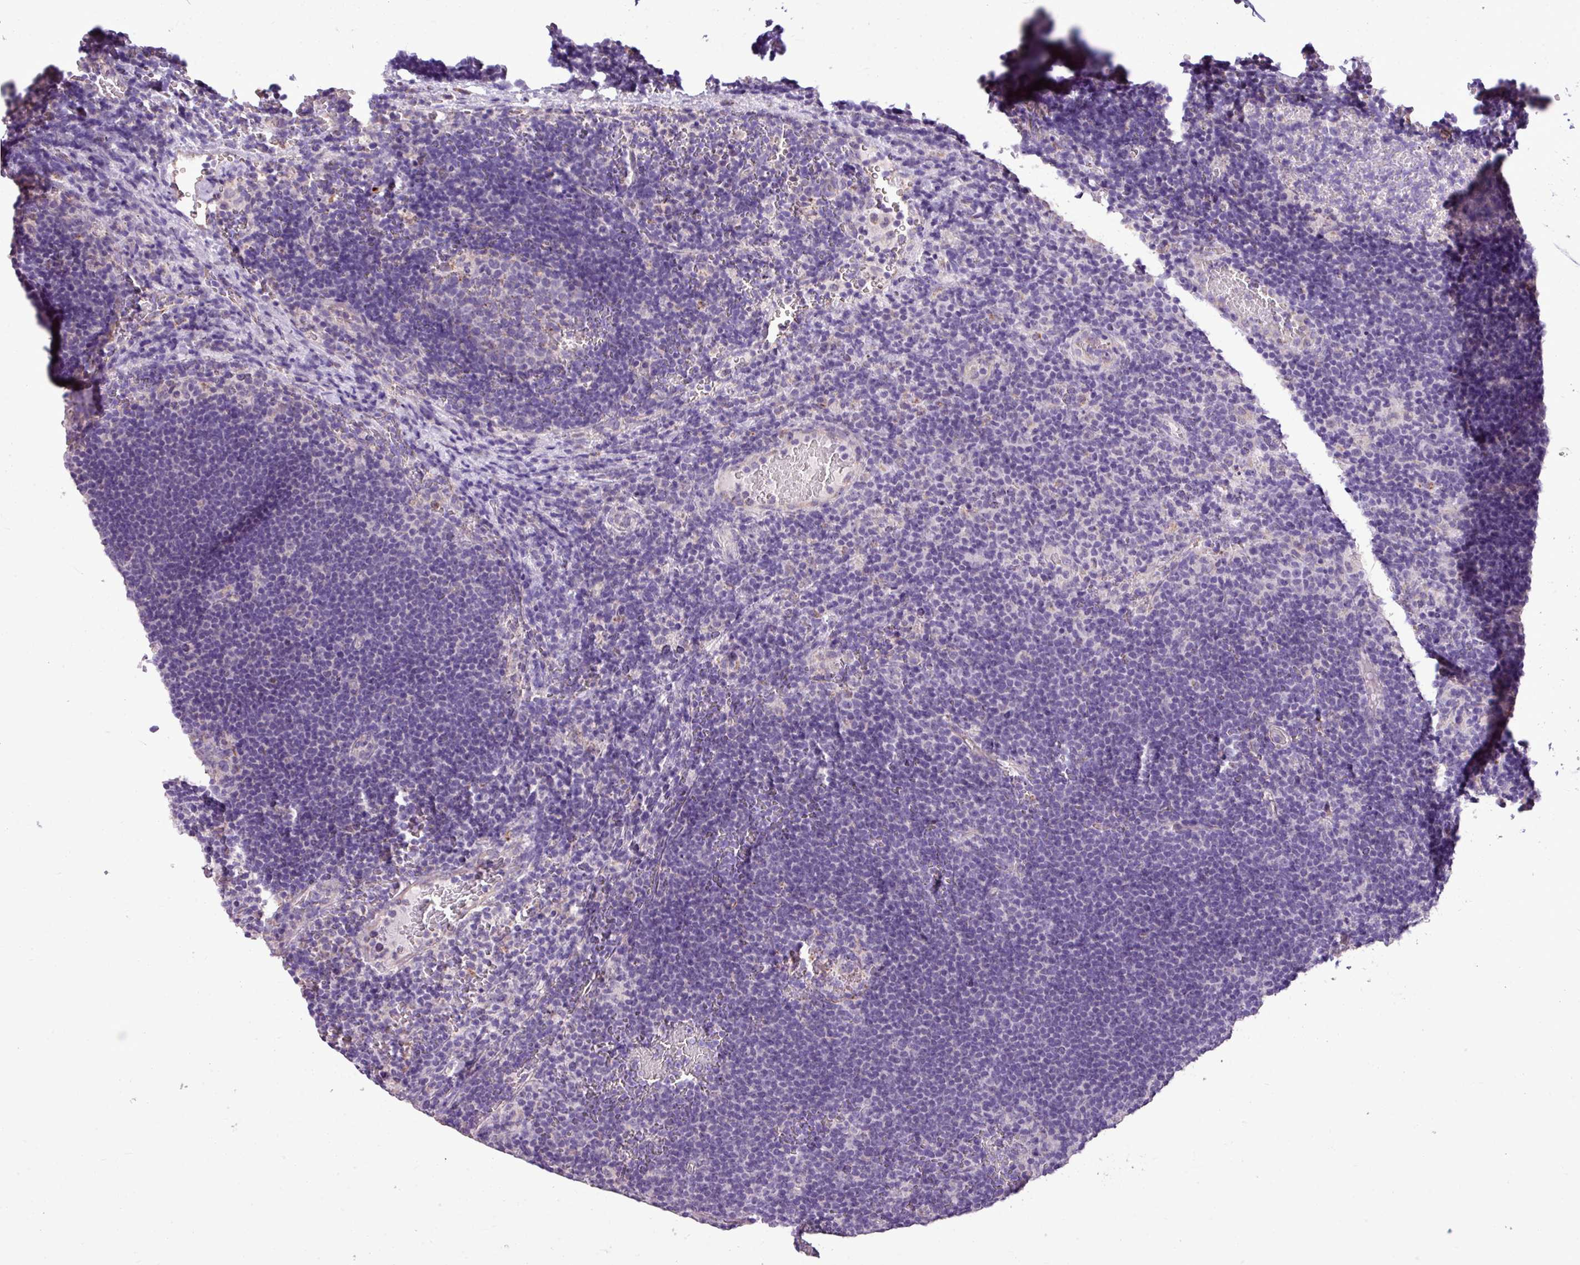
{"staining": {"intensity": "negative", "quantity": "none", "location": "none"}, "tissue": "lymphoma", "cell_type": "Tumor cells", "image_type": "cancer", "snomed": [{"axis": "morphology", "description": "Hodgkin's disease, NOS"}, {"axis": "topography", "description": "Lymph node"}], "caption": "A high-resolution histopathology image shows IHC staining of lymphoma, which reveals no significant positivity in tumor cells.", "gene": "ALDH2", "patient": {"sex": "female", "age": 57}}